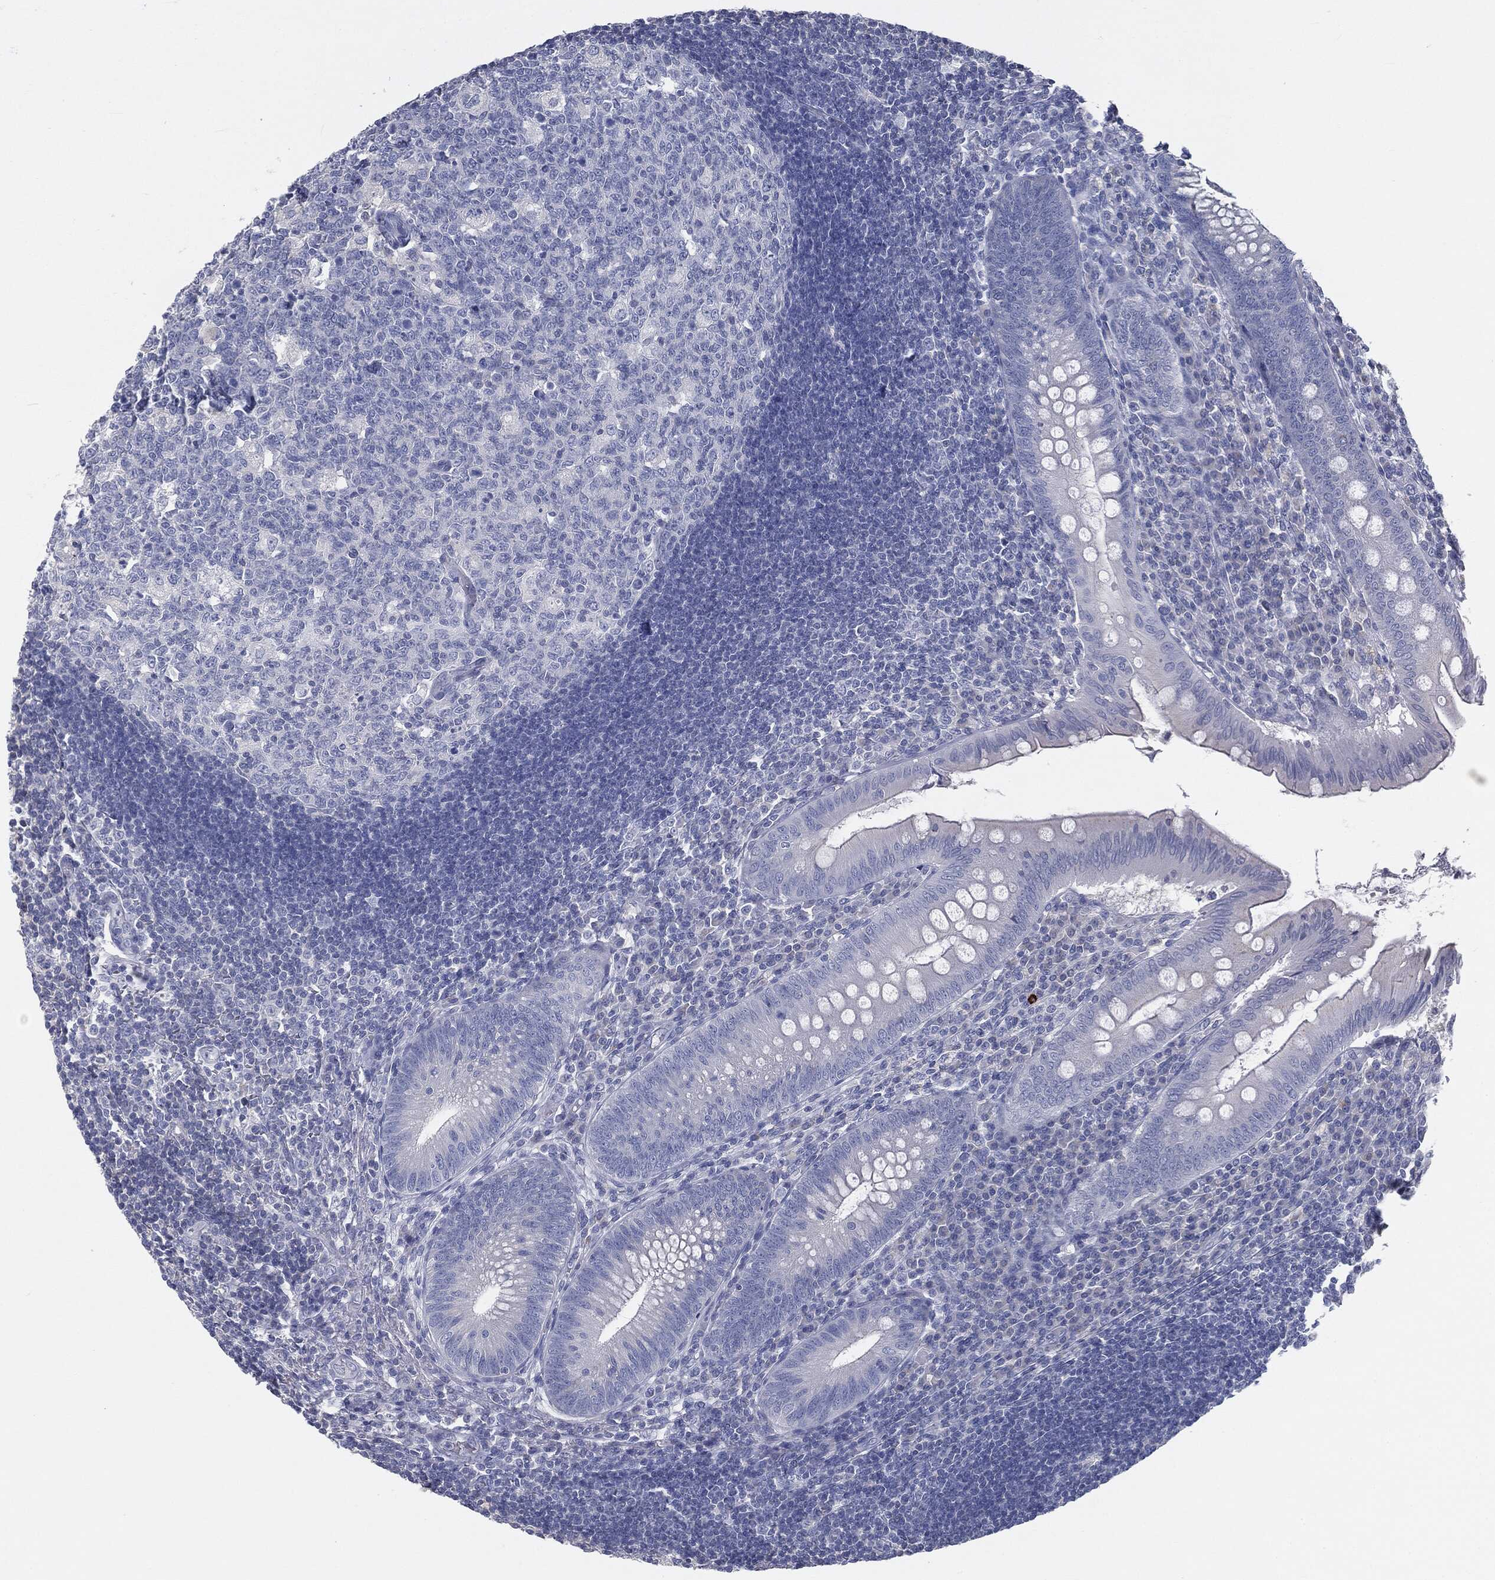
{"staining": {"intensity": "negative", "quantity": "none", "location": "none"}, "tissue": "appendix", "cell_type": "Glandular cells", "image_type": "normal", "snomed": [{"axis": "morphology", "description": "Normal tissue, NOS"}, {"axis": "morphology", "description": "Inflammation, NOS"}, {"axis": "topography", "description": "Appendix"}], "caption": "Immunohistochemistry (IHC) of benign human appendix shows no staining in glandular cells.", "gene": "CAV3", "patient": {"sex": "male", "age": 16}}